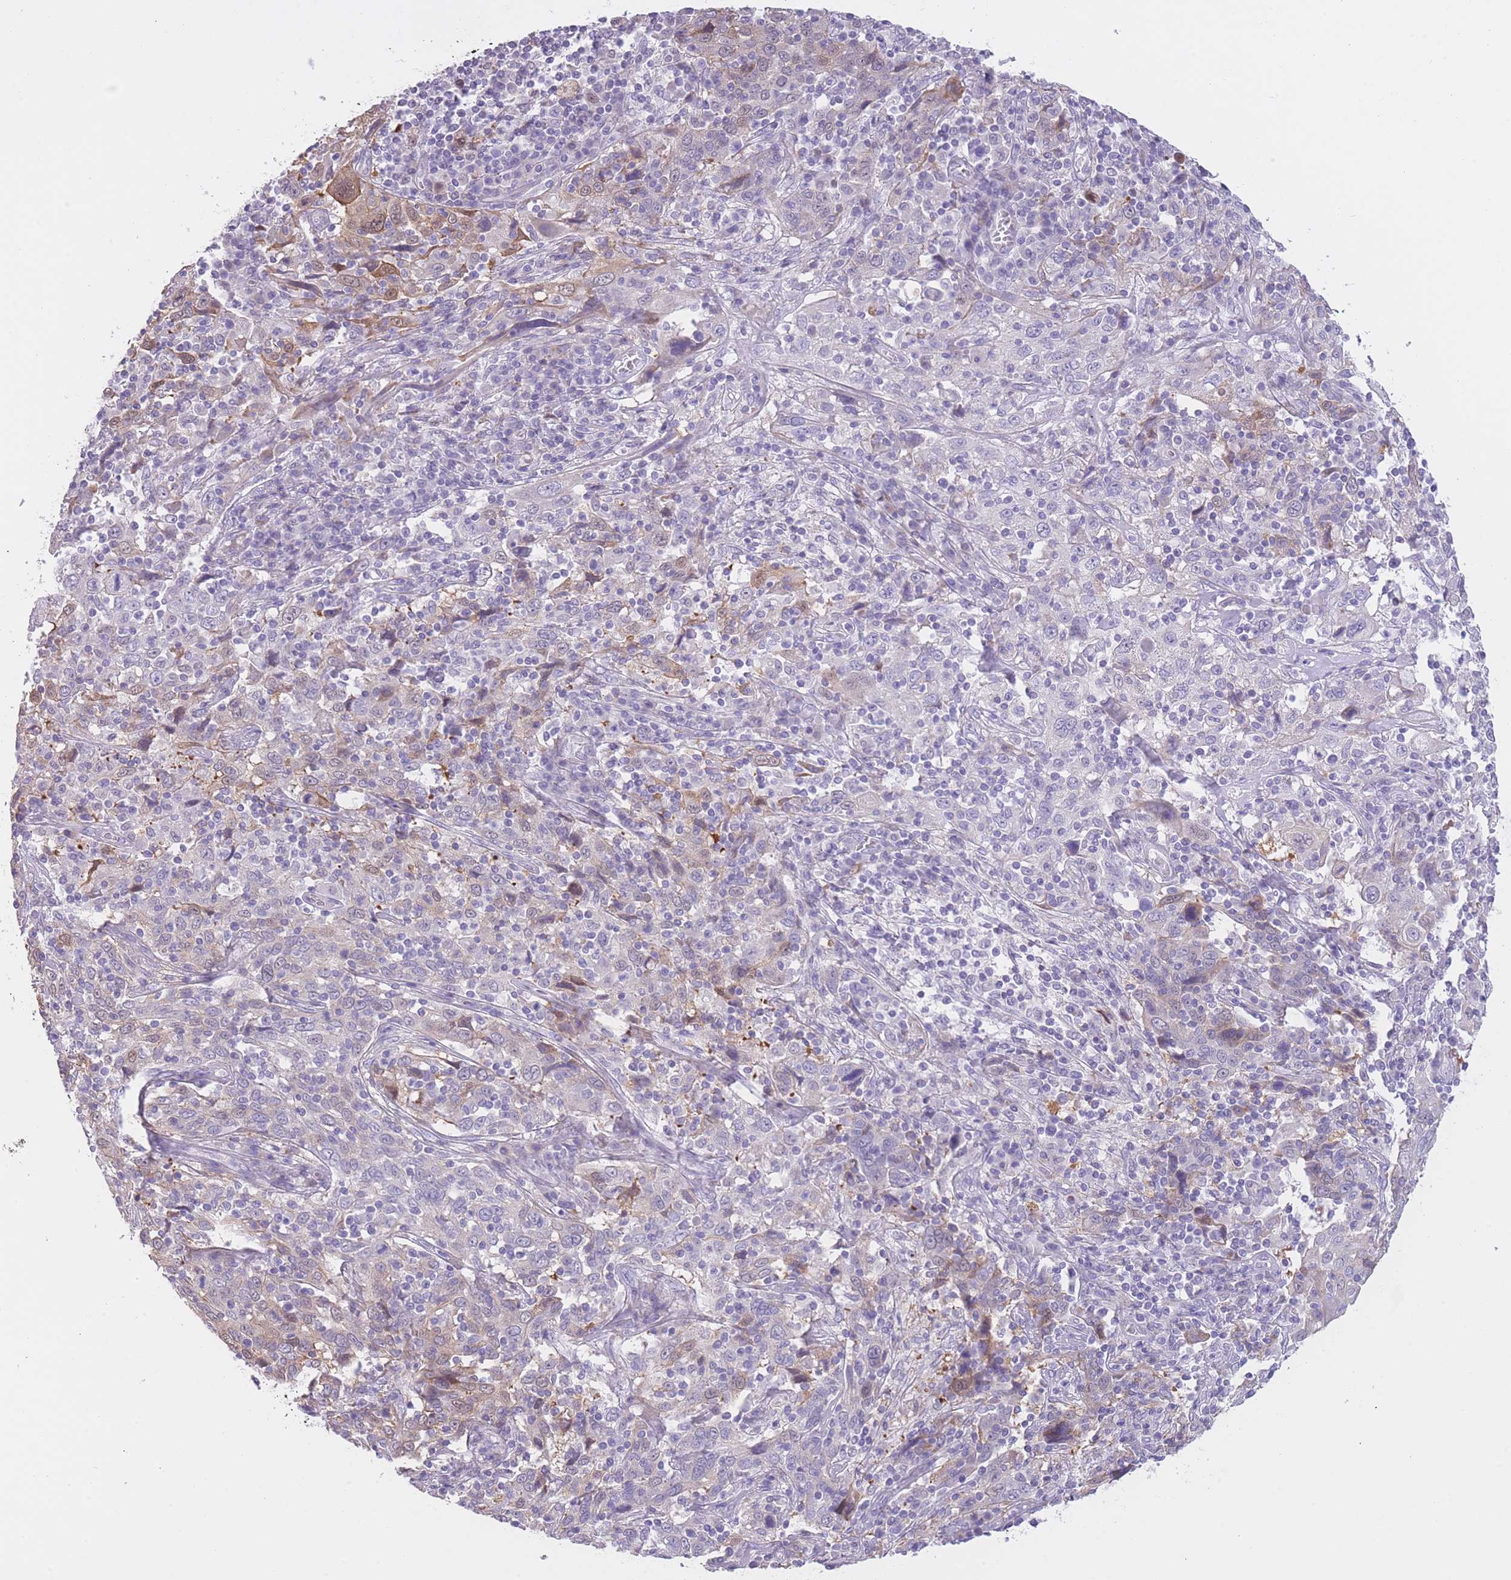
{"staining": {"intensity": "negative", "quantity": "none", "location": "none"}, "tissue": "cervical cancer", "cell_type": "Tumor cells", "image_type": "cancer", "snomed": [{"axis": "morphology", "description": "Squamous cell carcinoma, NOS"}, {"axis": "topography", "description": "Cervix"}], "caption": "Cervical cancer was stained to show a protein in brown. There is no significant positivity in tumor cells. Nuclei are stained in blue.", "gene": "IMPG1", "patient": {"sex": "female", "age": 46}}